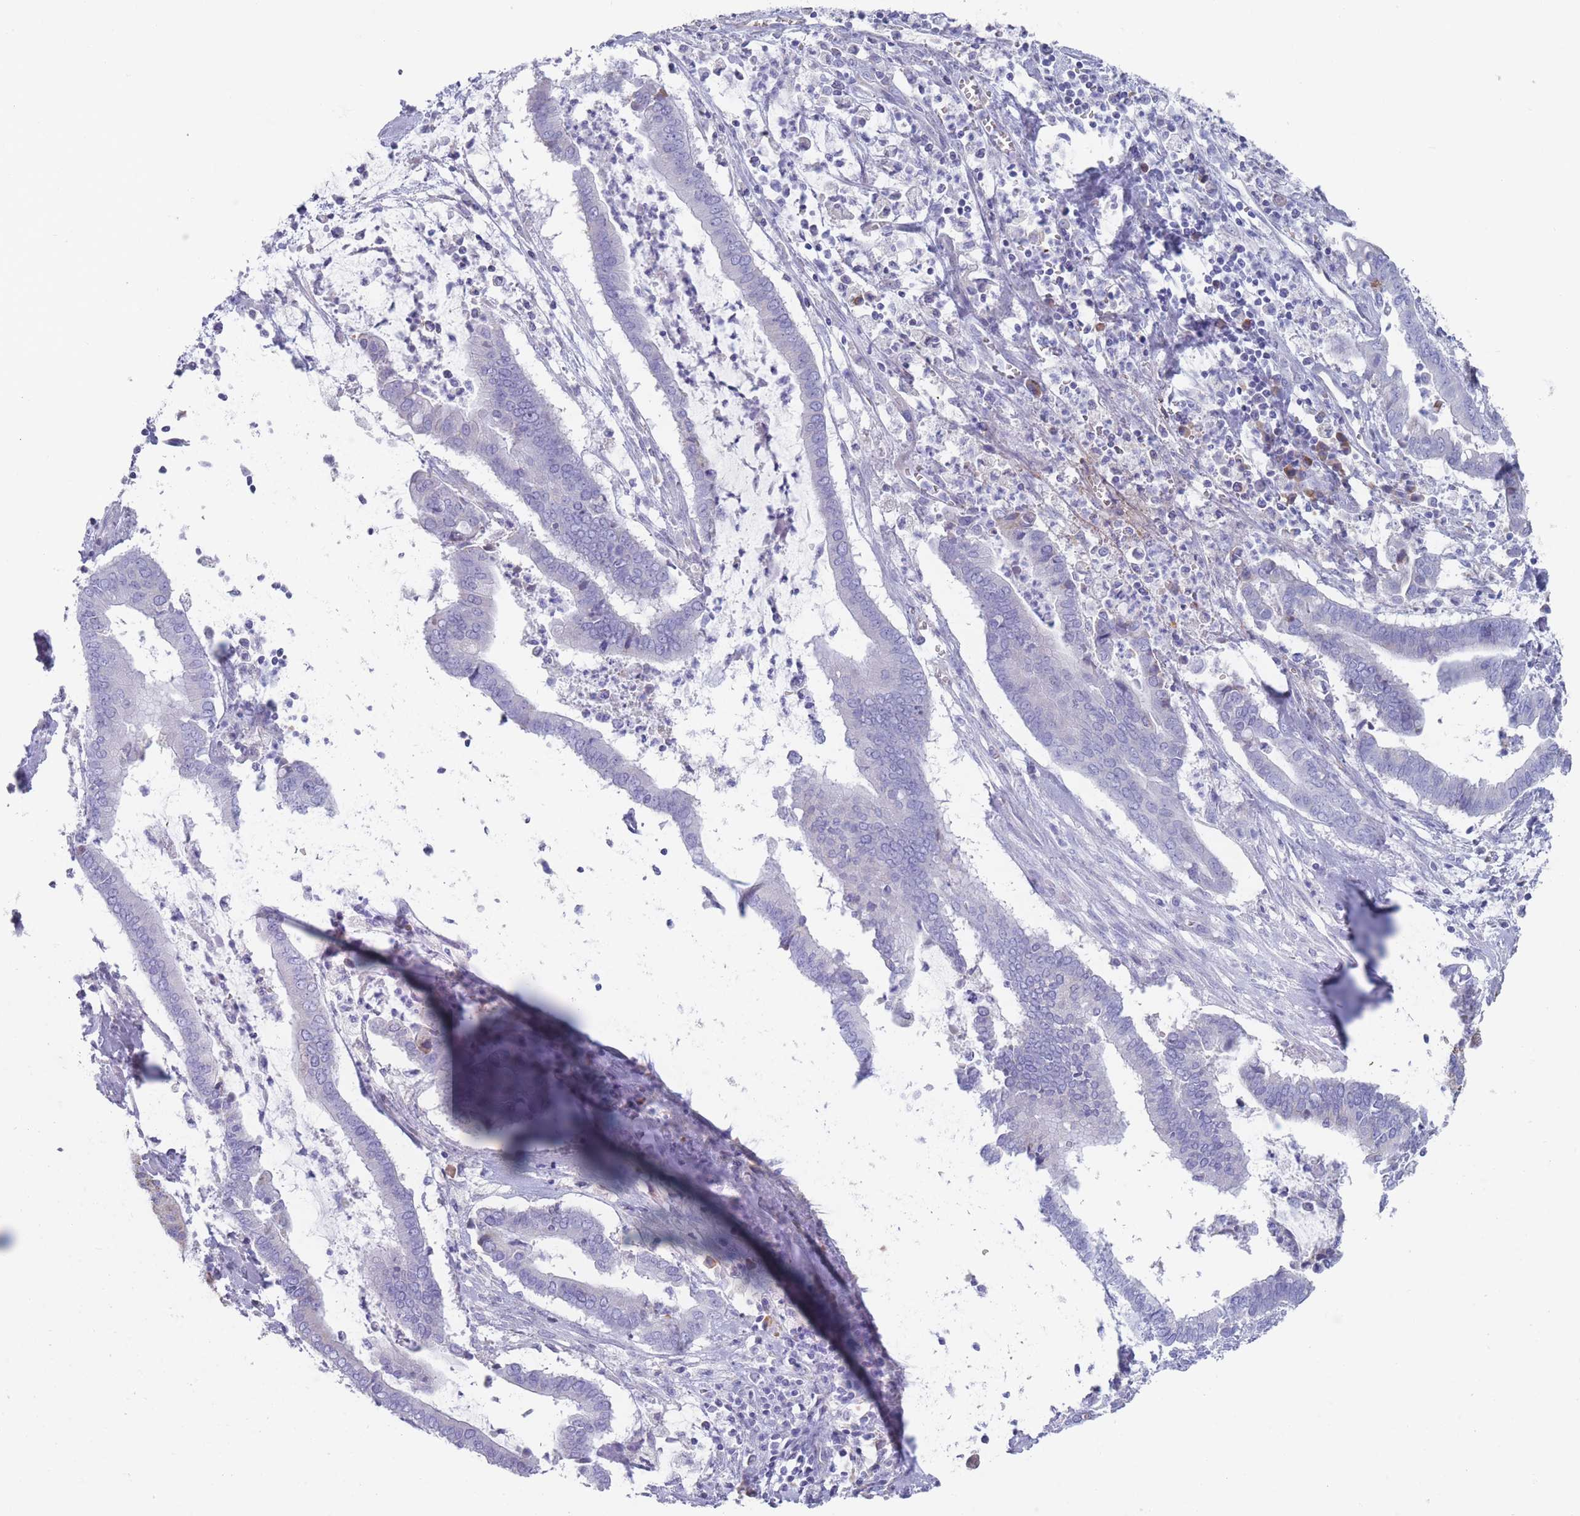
{"staining": {"intensity": "negative", "quantity": "none", "location": "none"}, "tissue": "cervical cancer", "cell_type": "Tumor cells", "image_type": "cancer", "snomed": [{"axis": "morphology", "description": "Adenocarcinoma, NOS"}, {"axis": "topography", "description": "Cervix"}], "caption": "Tumor cells show no significant expression in cervical cancer.", "gene": "ST8SIA5", "patient": {"sex": "female", "age": 44}}